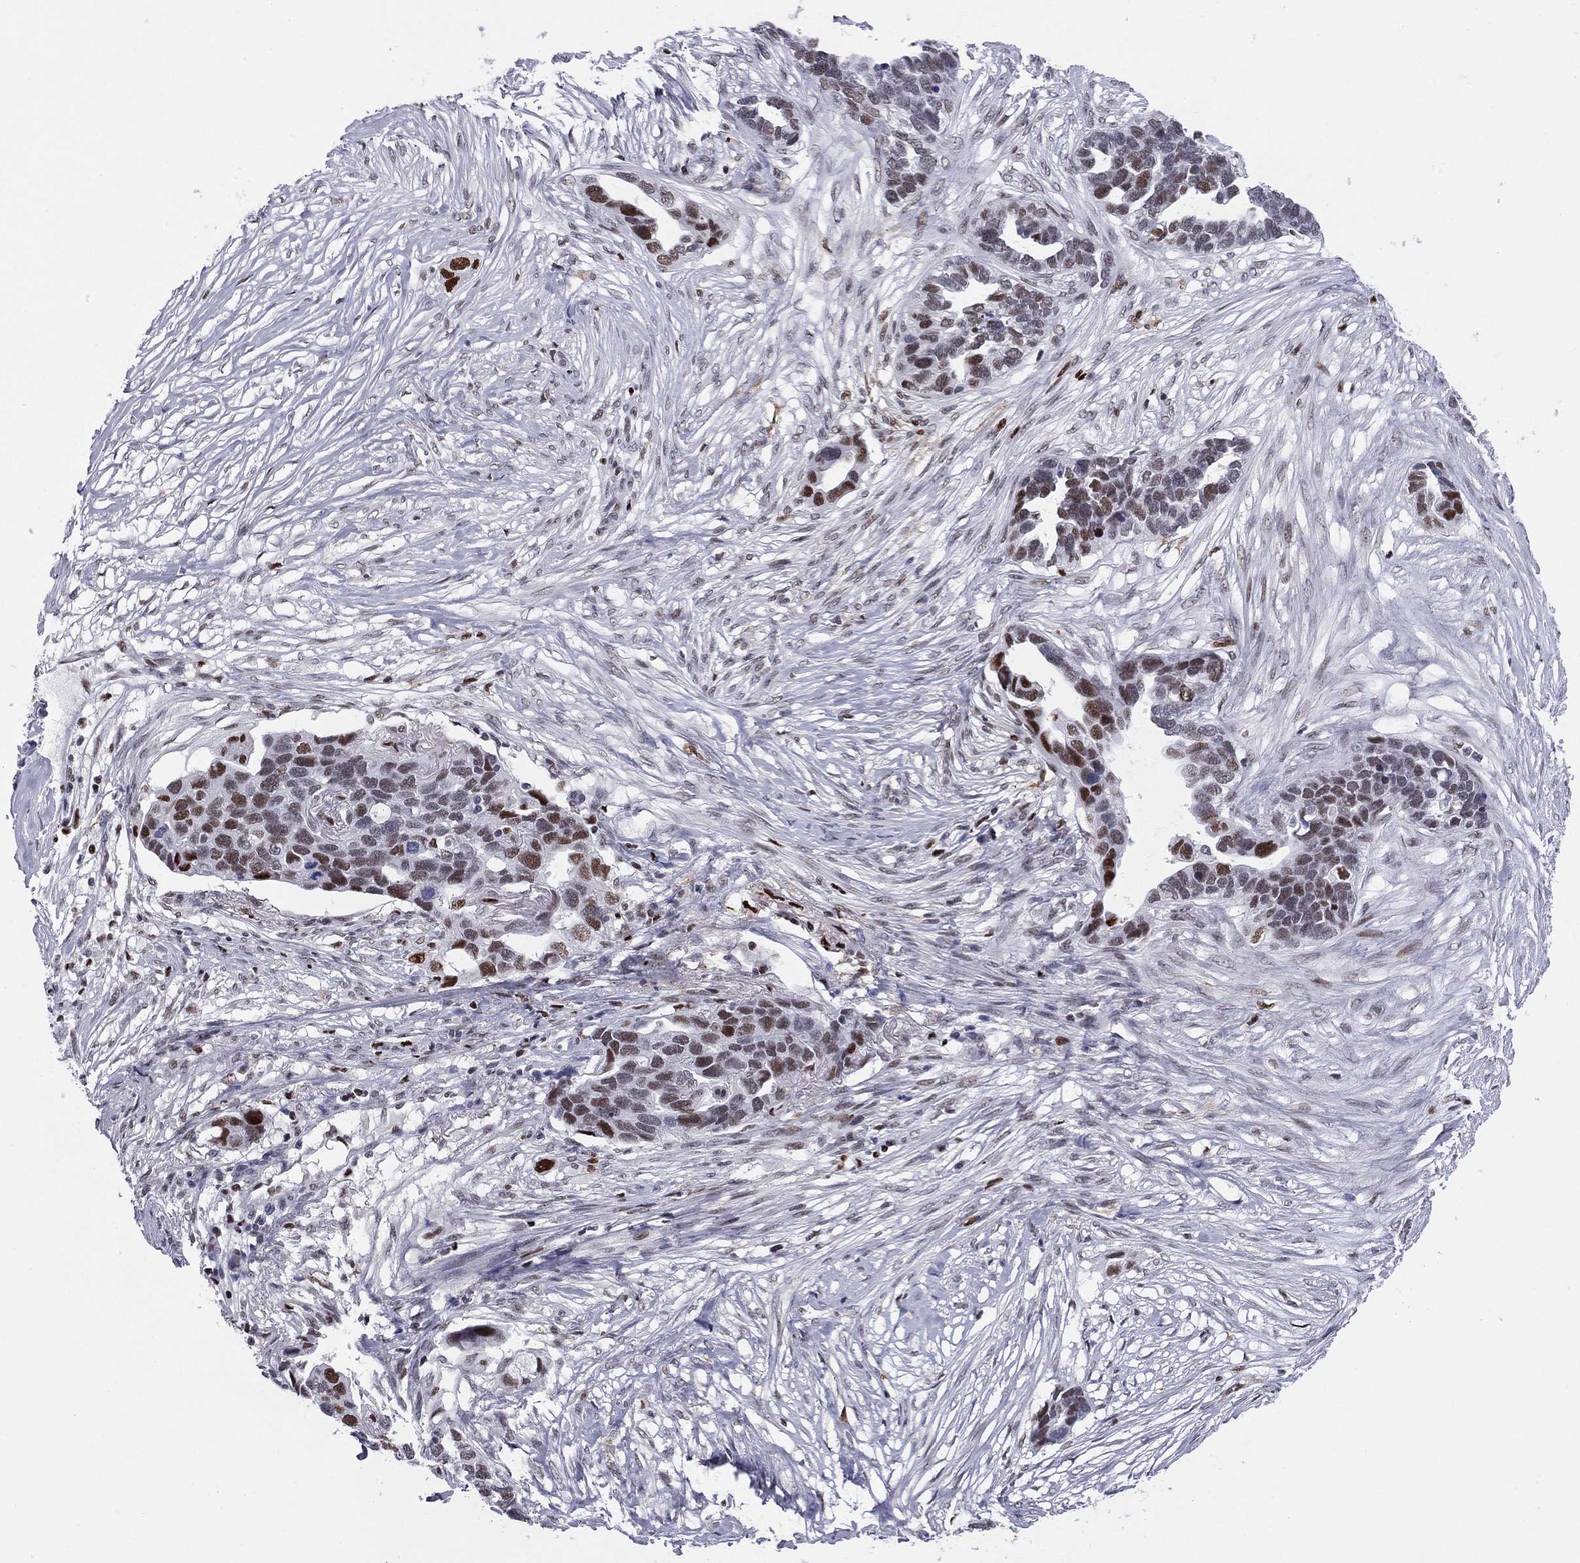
{"staining": {"intensity": "strong", "quantity": "<25%", "location": "nuclear"}, "tissue": "ovarian cancer", "cell_type": "Tumor cells", "image_type": "cancer", "snomed": [{"axis": "morphology", "description": "Cystadenocarcinoma, serous, NOS"}, {"axis": "topography", "description": "Ovary"}], "caption": "Human ovarian cancer stained with a protein marker reveals strong staining in tumor cells.", "gene": "PCGF3", "patient": {"sex": "female", "age": 54}}